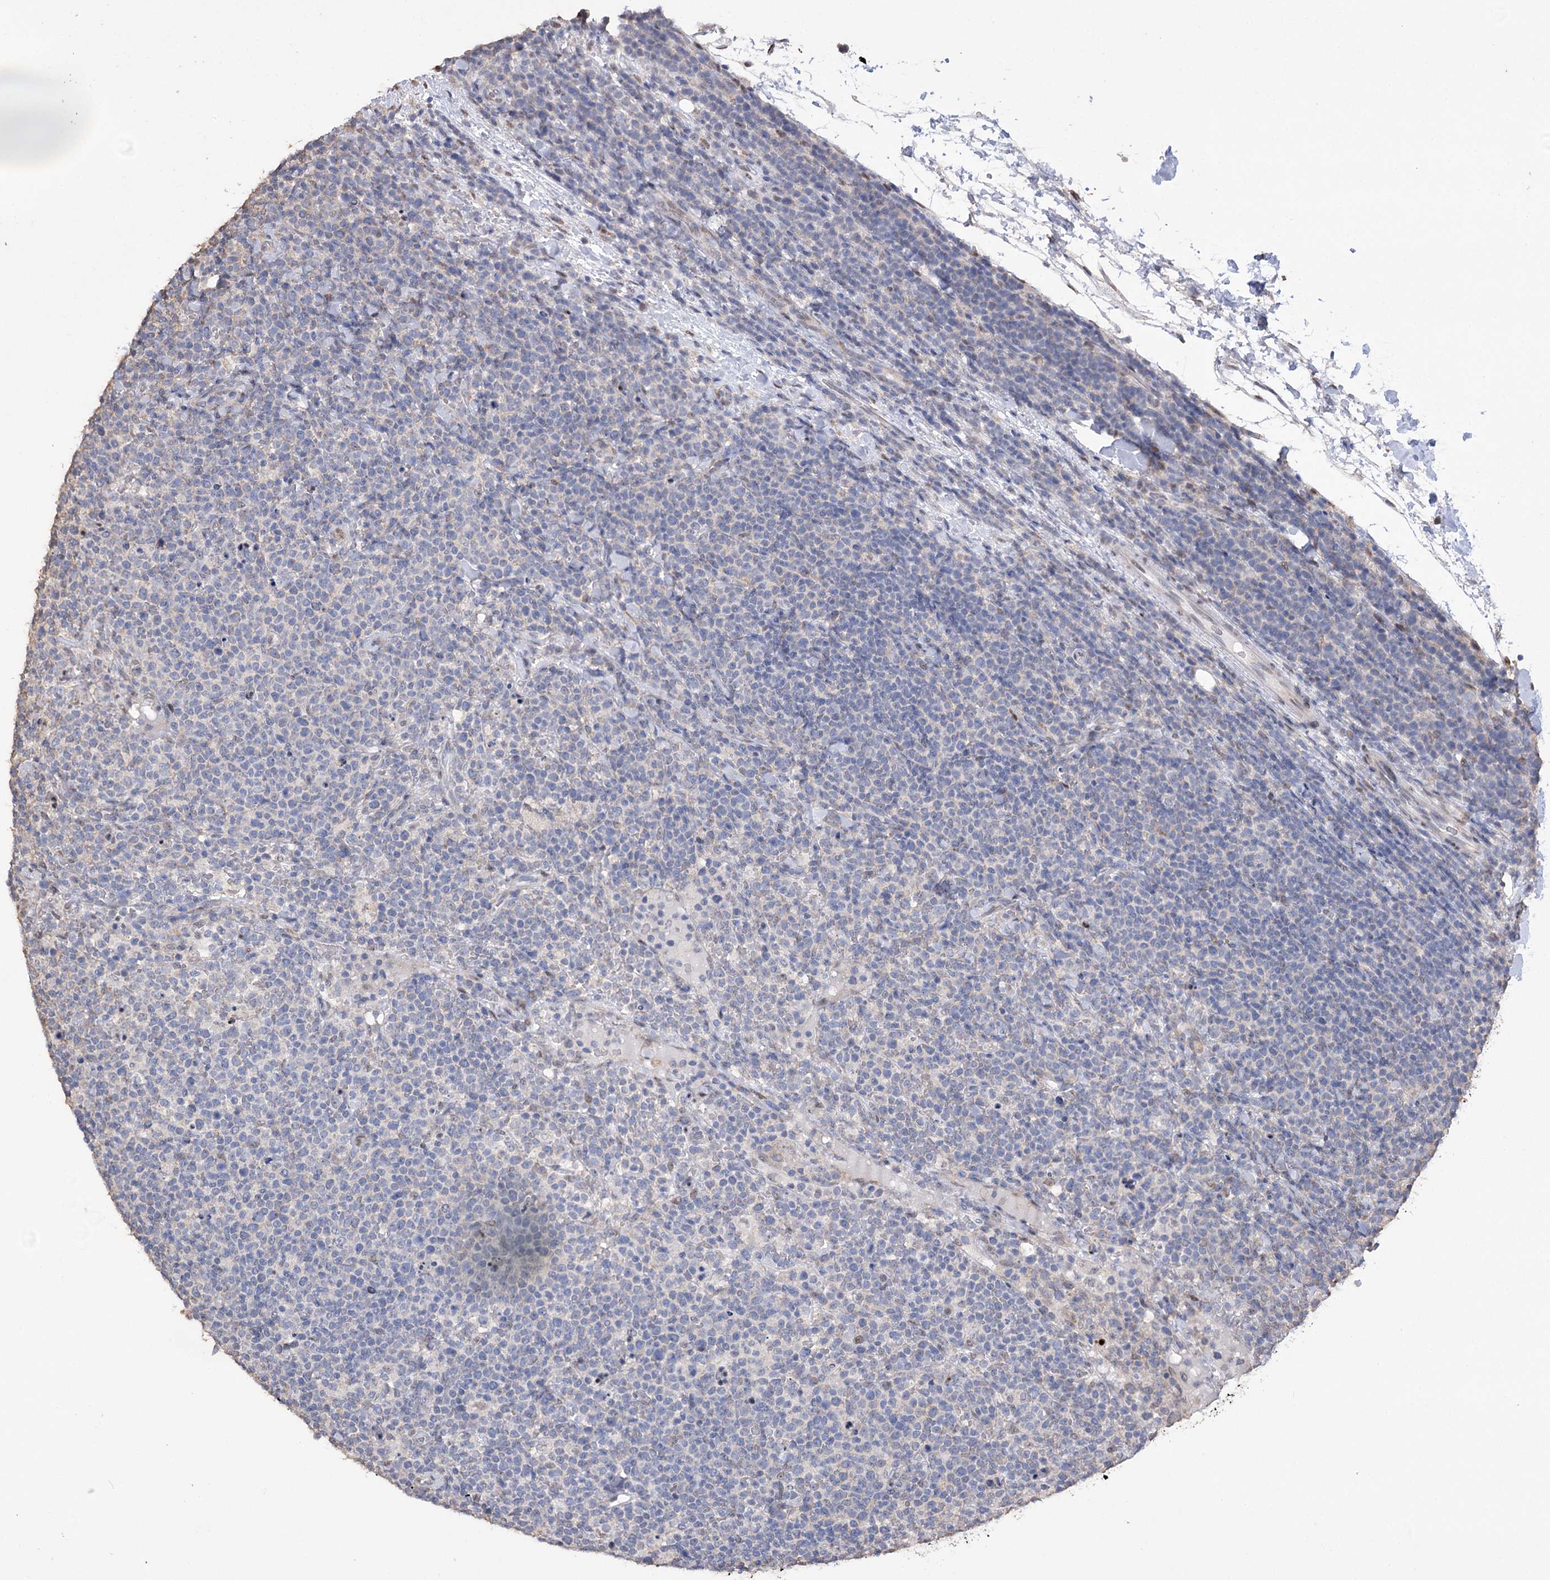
{"staining": {"intensity": "negative", "quantity": "none", "location": "none"}, "tissue": "lymphoma", "cell_type": "Tumor cells", "image_type": "cancer", "snomed": [{"axis": "morphology", "description": "Malignant lymphoma, non-Hodgkin's type, High grade"}, {"axis": "topography", "description": "Lymph node"}], "caption": "A photomicrograph of lymphoma stained for a protein shows no brown staining in tumor cells.", "gene": "NFU1", "patient": {"sex": "male", "age": 61}}